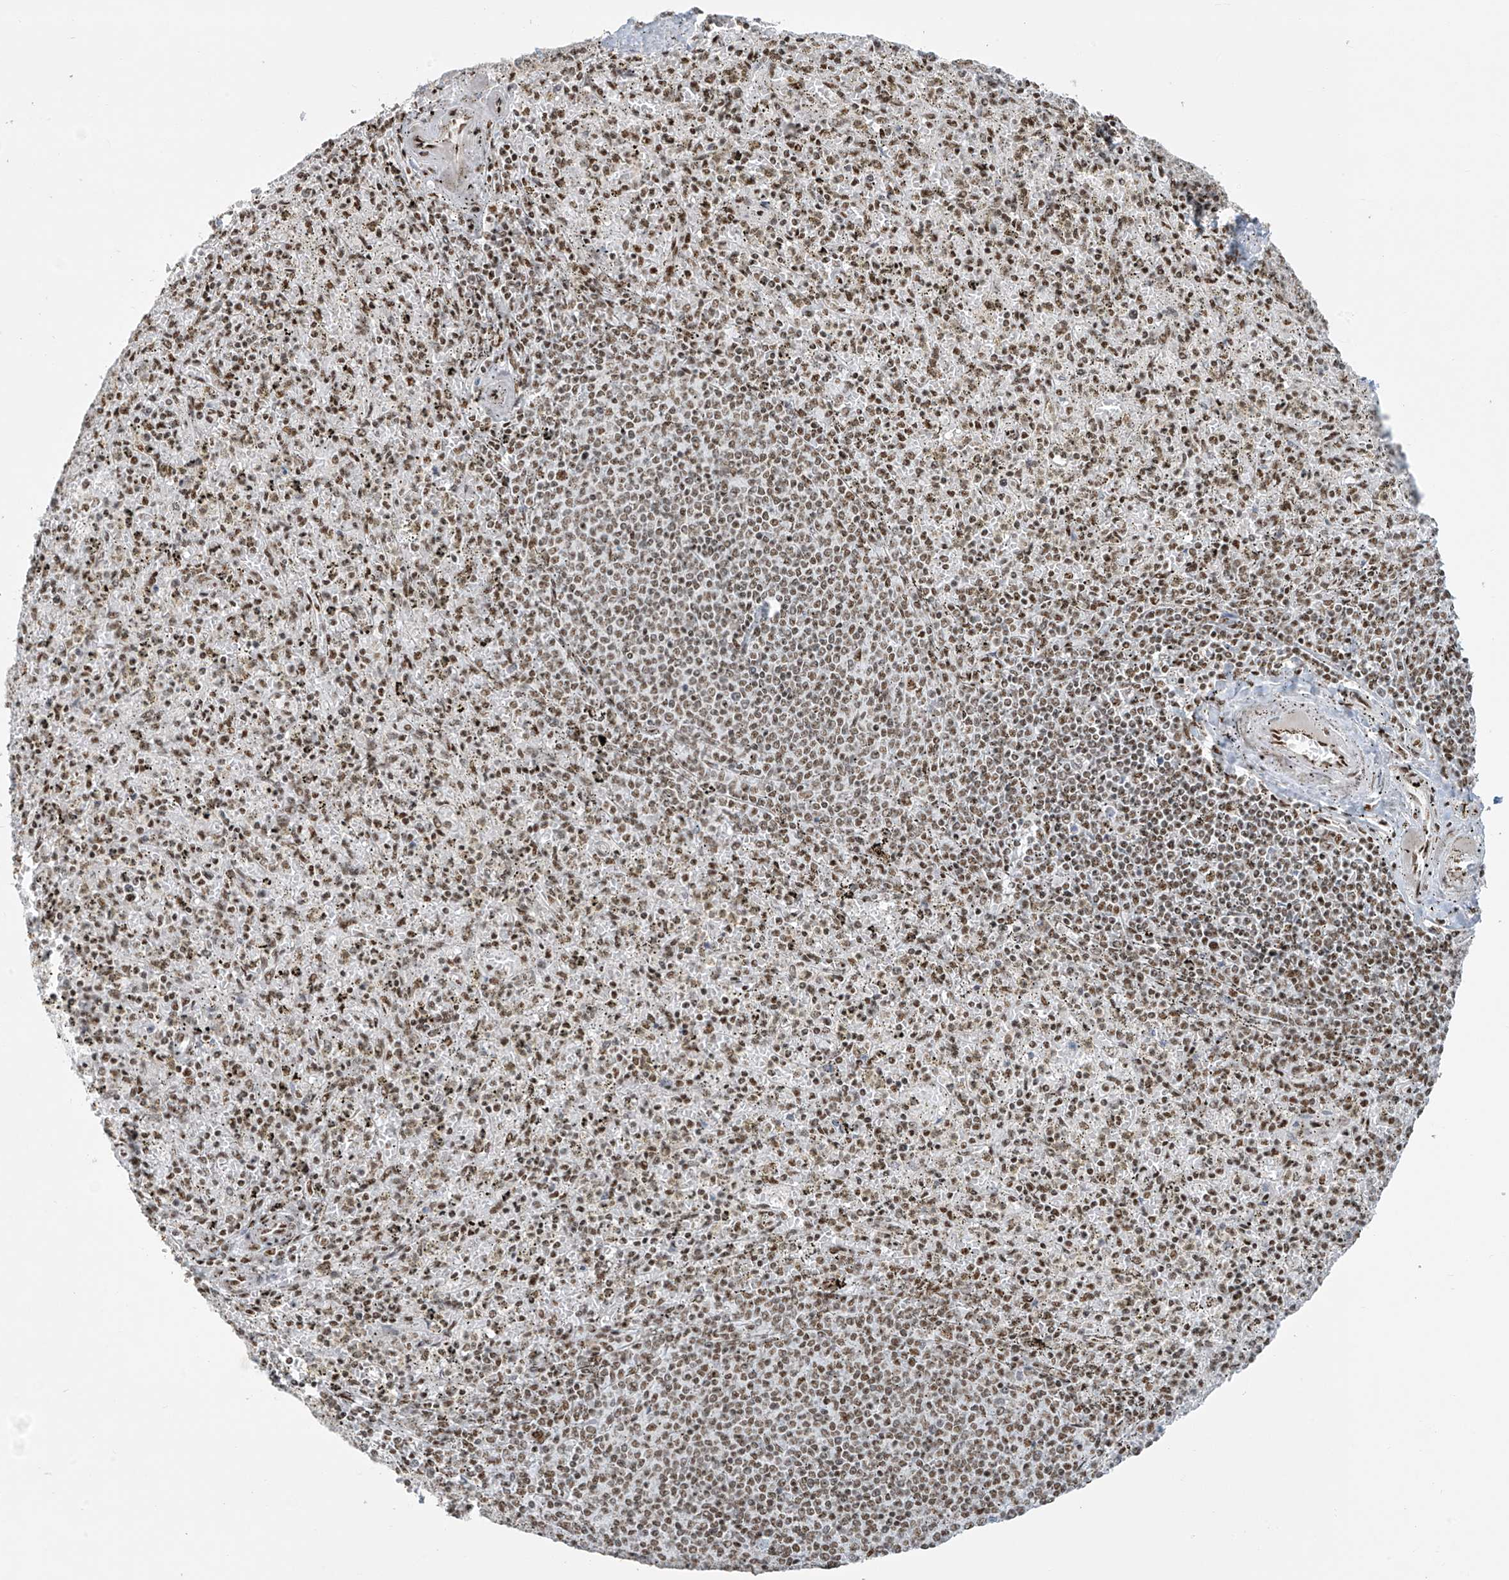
{"staining": {"intensity": "moderate", "quantity": ">75%", "location": "nuclear"}, "tissue": "spleen", "cell_type": "Cells in red pulp", "image_type": "normal", "snomed": [{"axis": "morphology", "description": "Normal tissue, NOS"}, {"axis": "topography", "description": "Spleen"}], "caption": "Human spleen stained for a protein (brown) exhibits moderate nuclear positive expression in approximately >75% of cells in red pulp.", "gene": "MS4A6A", "patient": {"sex": "male", "age": 72}}